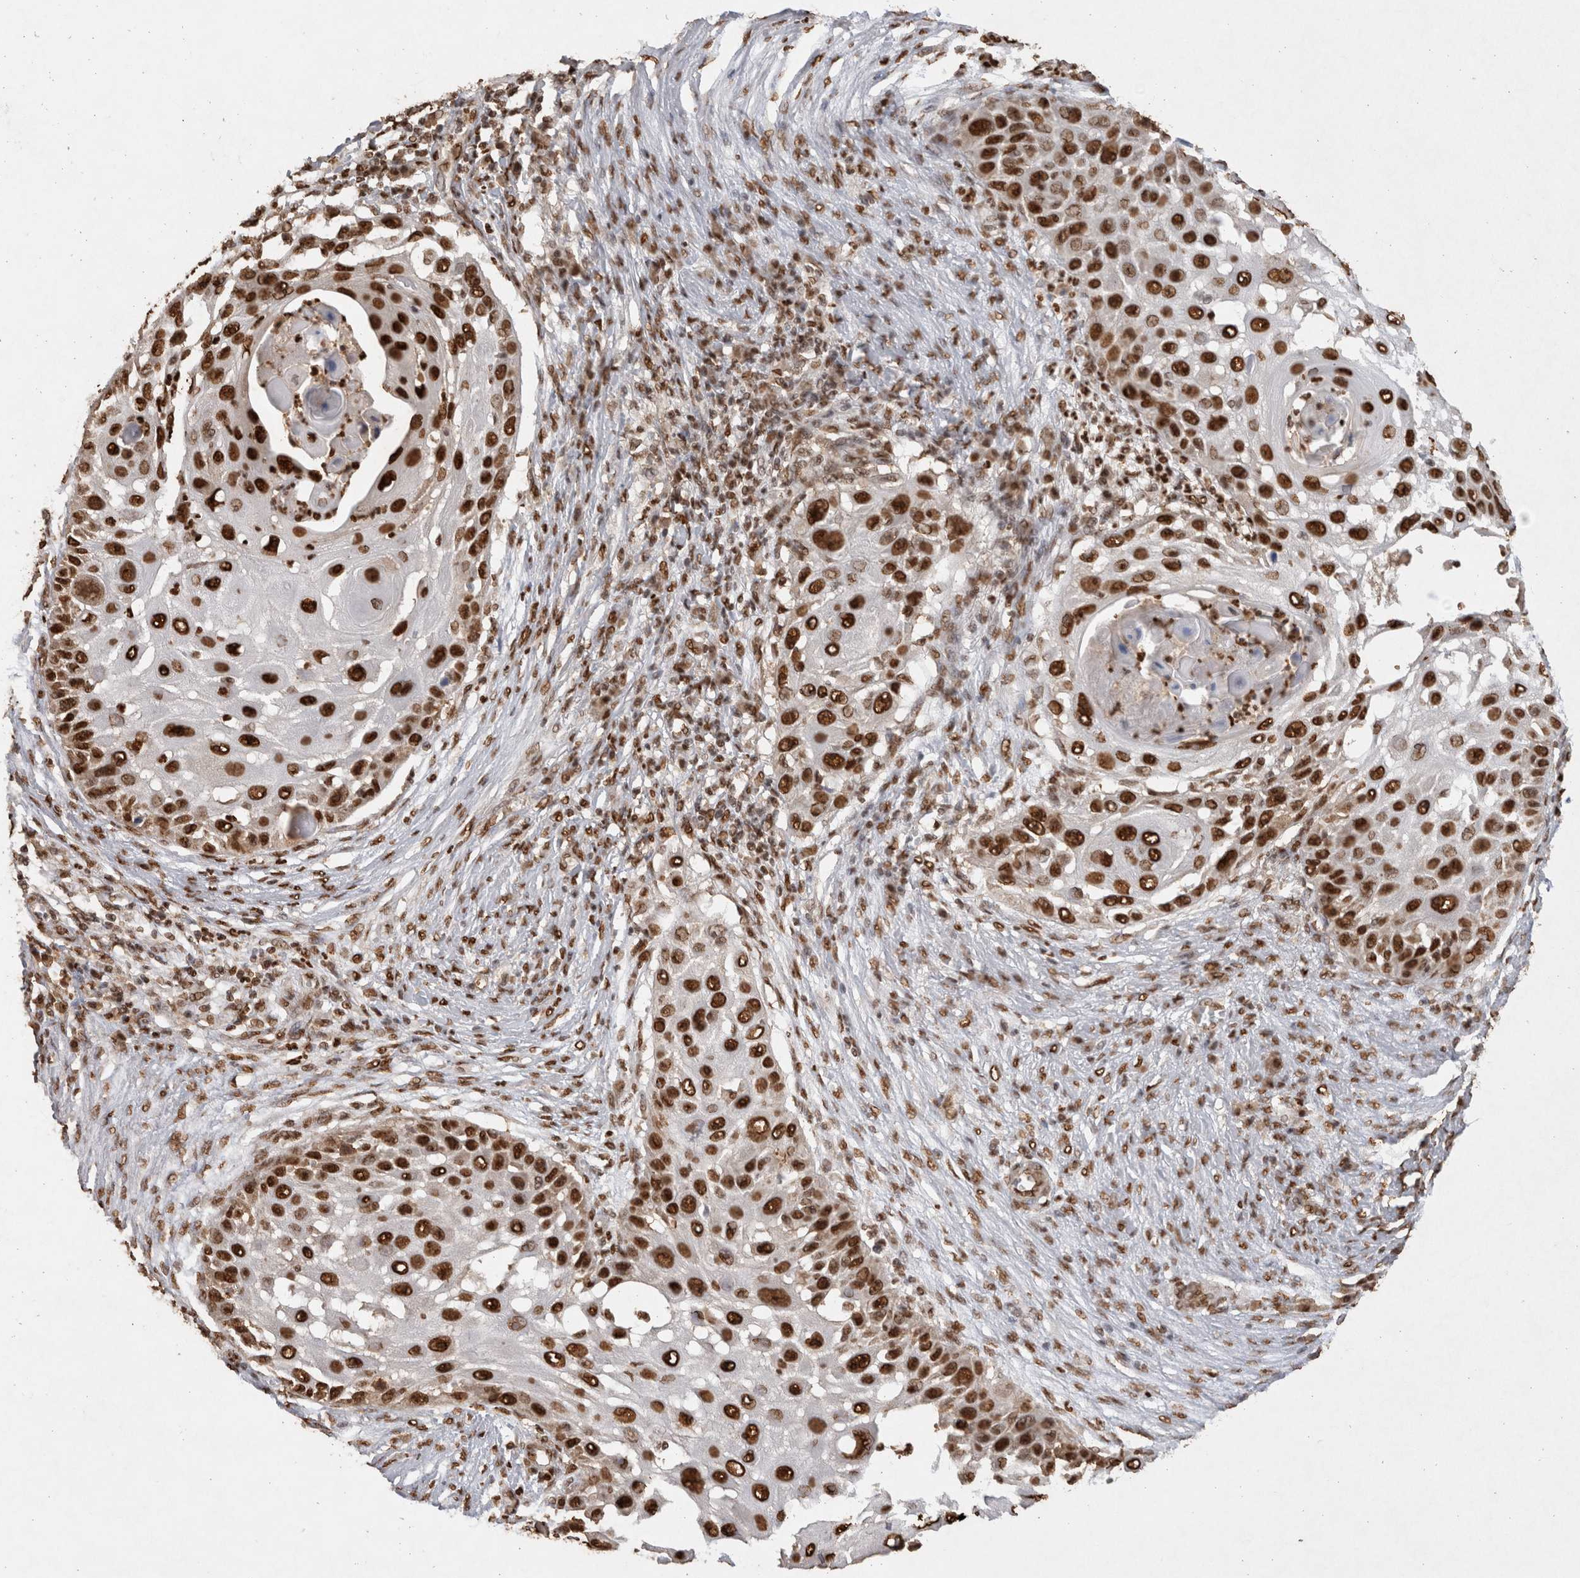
{"staining": {"intensity": "strong", "quantity": ">75%", "location": "nuclear"}, "tissue": "skin cancer", "cell_type": "Tumor cells", "image_type": "cancer", "snomed": [{"axis": "morphology", "description": "Squamous cell carcinoma, NOS"}, {"axis": "topography", "description": "Skin"}], "caption": "Human squamous cell carcinoma (skin) stained for a protein (brown) exhibits strong nuclear positive staining in about >75% of tumor cells.", "gene": "HDGF", "patient": {"sex": "female", "age": 44}}